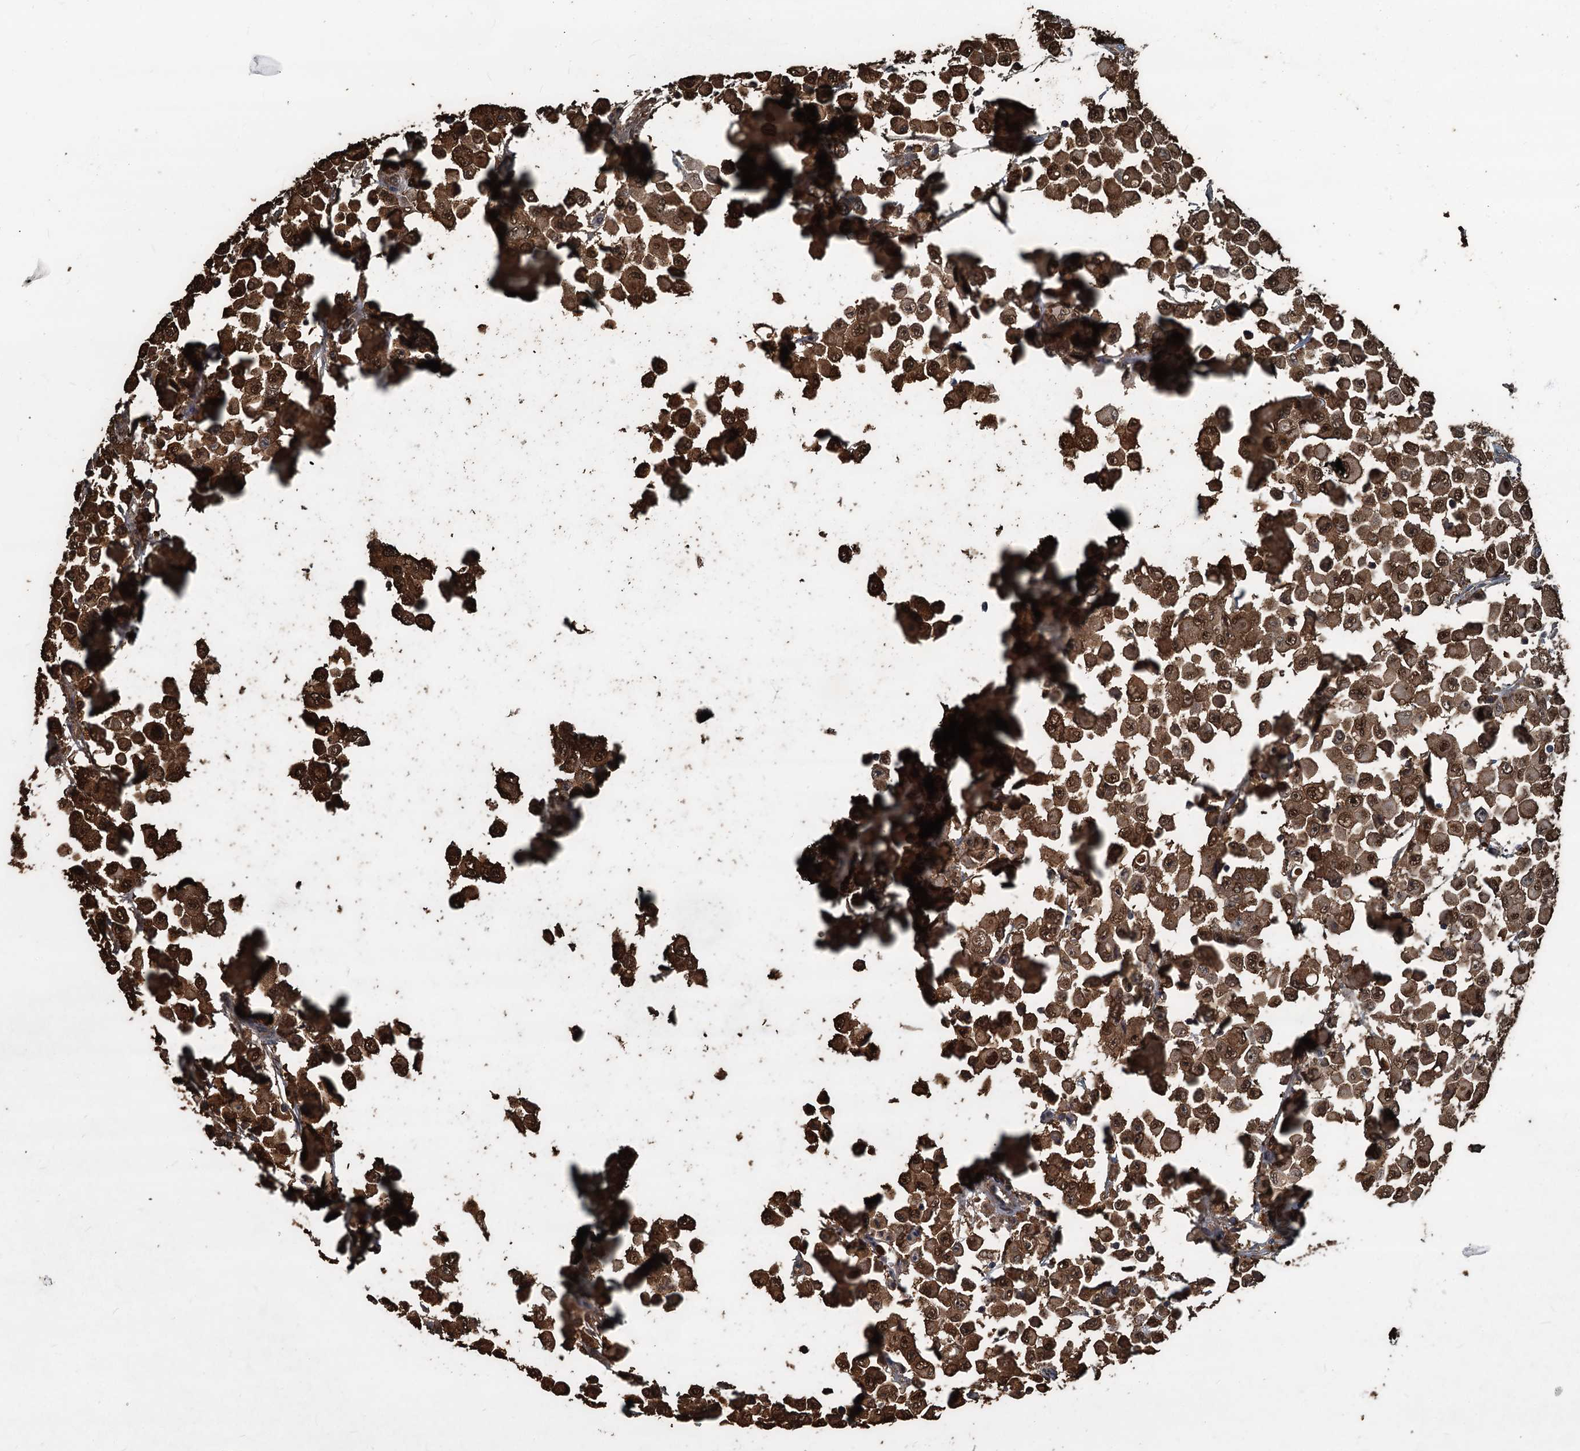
{"staining": {"intensity": "moderate", "quantity": ">75%", "location": "cytoplasmic/membranous,nuclear"}, "tissue": "colorectal cancer", "cell_type": "Tumor cells", "image_type": "cancer", "snomed": [{"axis": "morphology", "description": "Adenocarcinoma, NOS"}, {"axis": "topography", "description": "Colon"}], "caption": "Colorectal cancer was stained to show a protein in brown. There is medium levels of moderate cytoplasmic/membranous and nuclear expression in approximately >75% of tumor cells. The protein is shown in brown color, while the nuclei are stained blue.", "gene": "S100A6", "patient": {"sex": "male", "age": 51}}